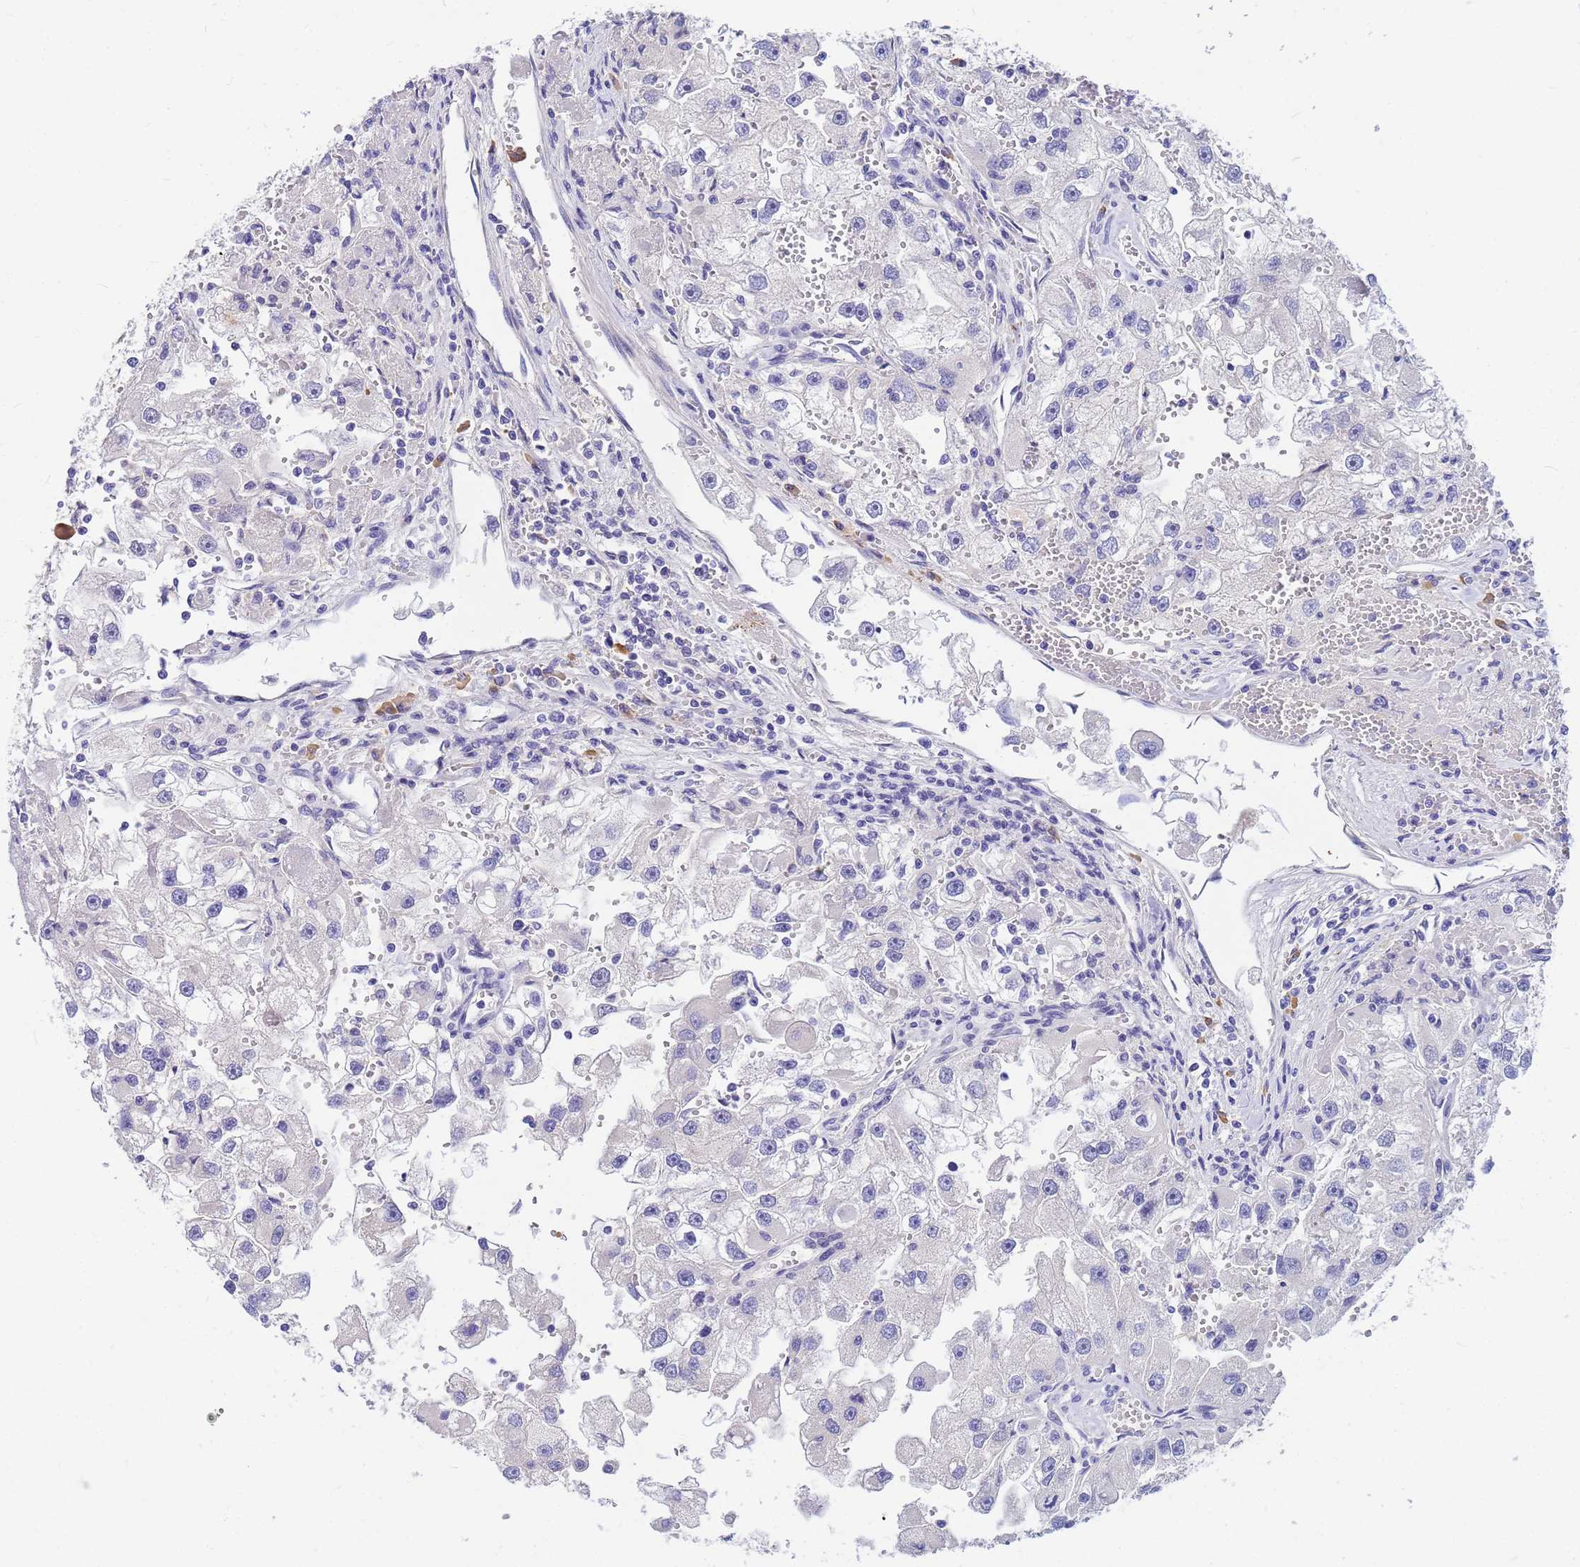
{"staining": {"intensity": "negative", "quantity": "none", "location": "none"}, "tissue": "renal cancer", "cell_type": "Tumor cells", "image_type": "cancer", "snomed": [{"axis": "morphology", "description": "Adenocarcinoma, NOS"}, {"axis": "topography", "description": "Kidney"}], "caption": "This is an immunohistochemistry (IHC) image of renal cancer (adenocarcinoma). There is no staining in tumor cells.", "gene": "DPRX", "patient": {"sex": "male", "age": 63}}